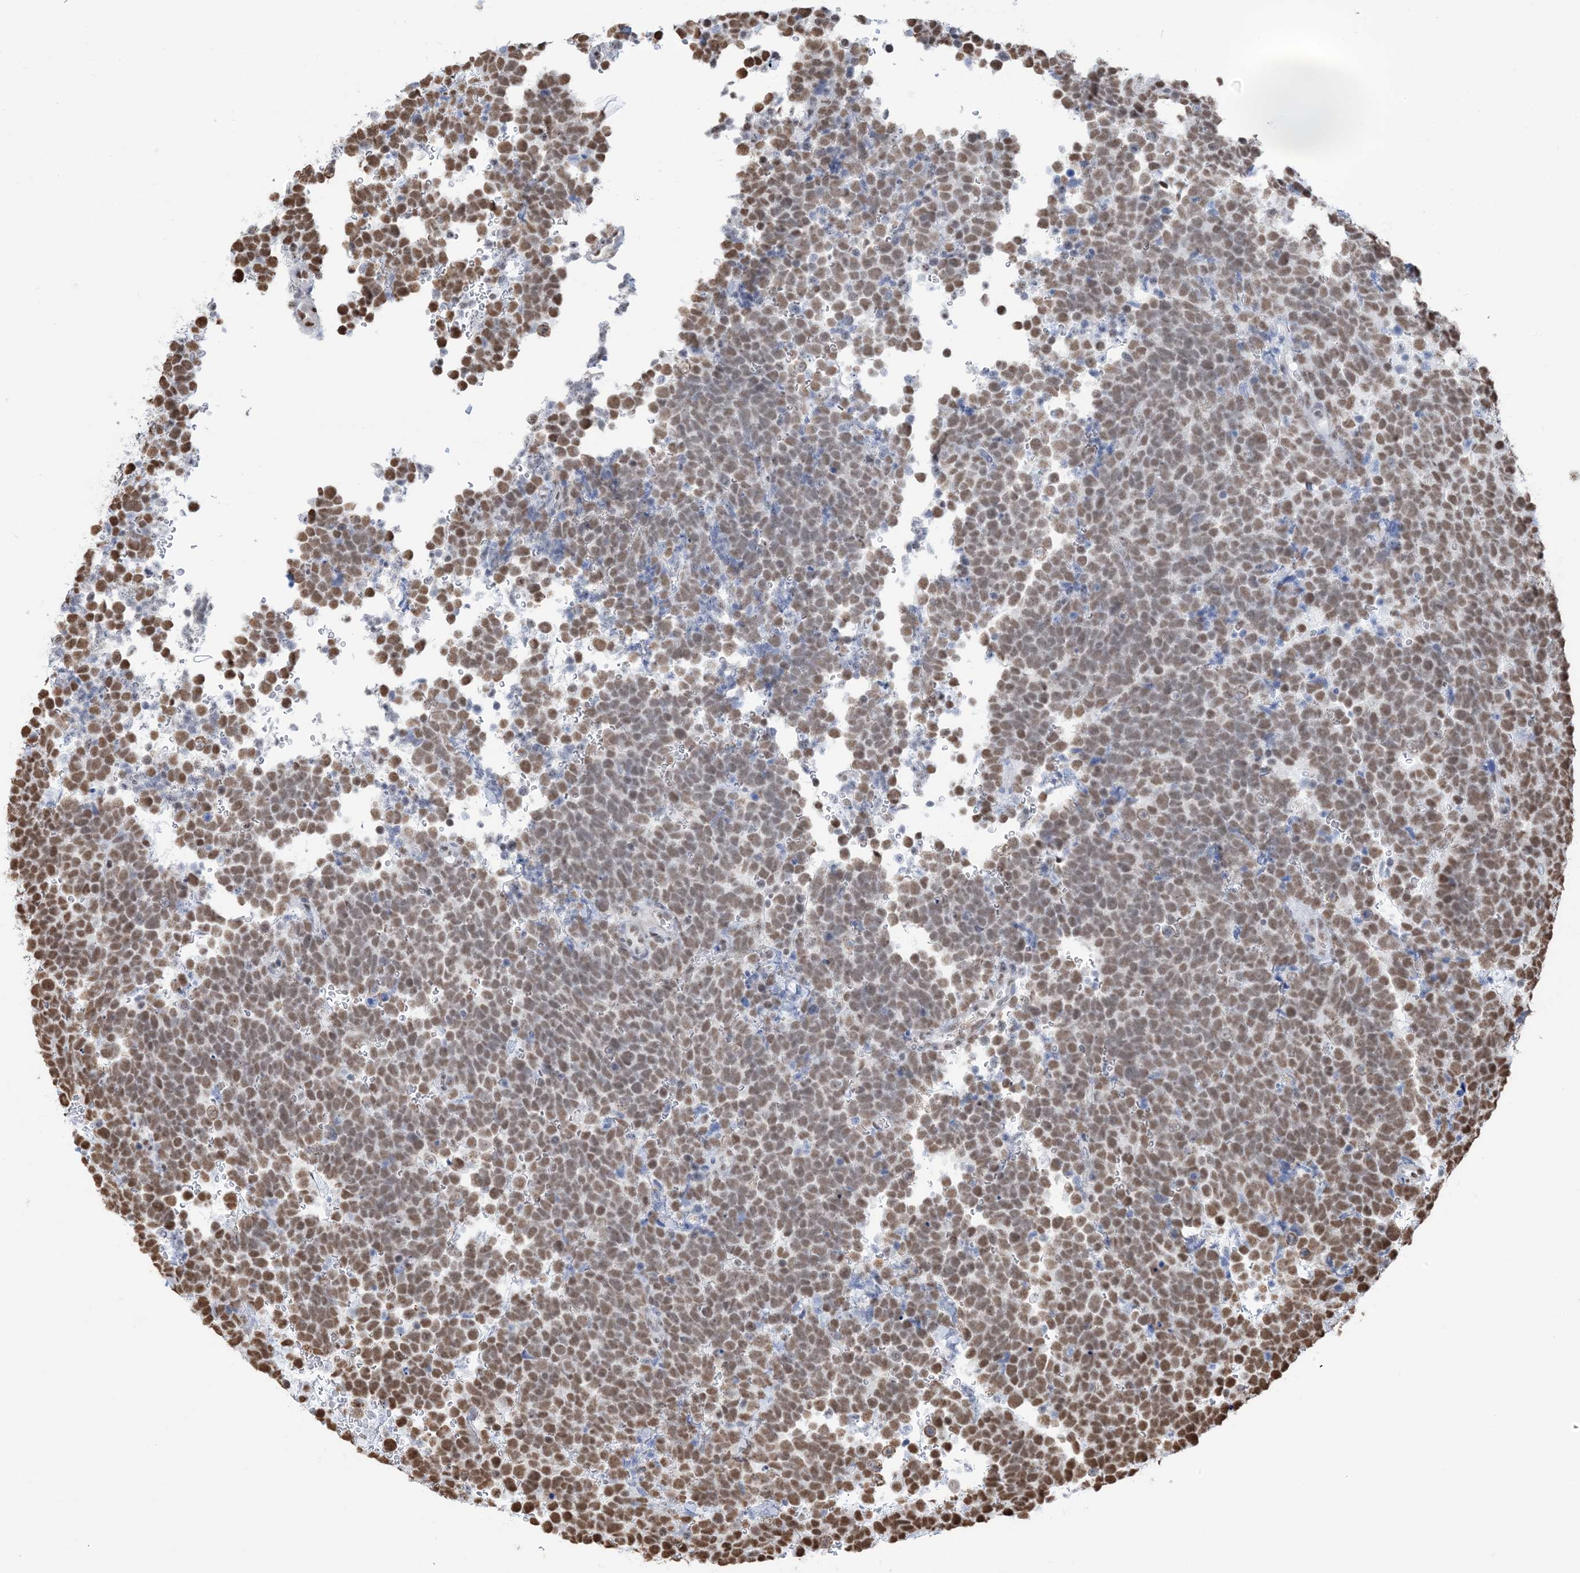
{"staining": {"intensity": "moderate", "quantity": ">75%", "location": "nuclear"}, "tissue": "urothelial cancer", "cell_type": "Tumor cells", "image_type": "cancer", "snomed": [{"axis": "morphology", "description": "Urothelial carcinoma, High grade"}, {"axis": "topography", "description": "Urinary bladder"}], "caption": "DAB (3,3'-diaminobenzidine) immunohistochemical staining of human urothelial cancer displays moderate nuclear protein staining in approximately >75% of tumor cells.", "gene": "ZNF792", "patient": {"sex": "female", "age": 82}}